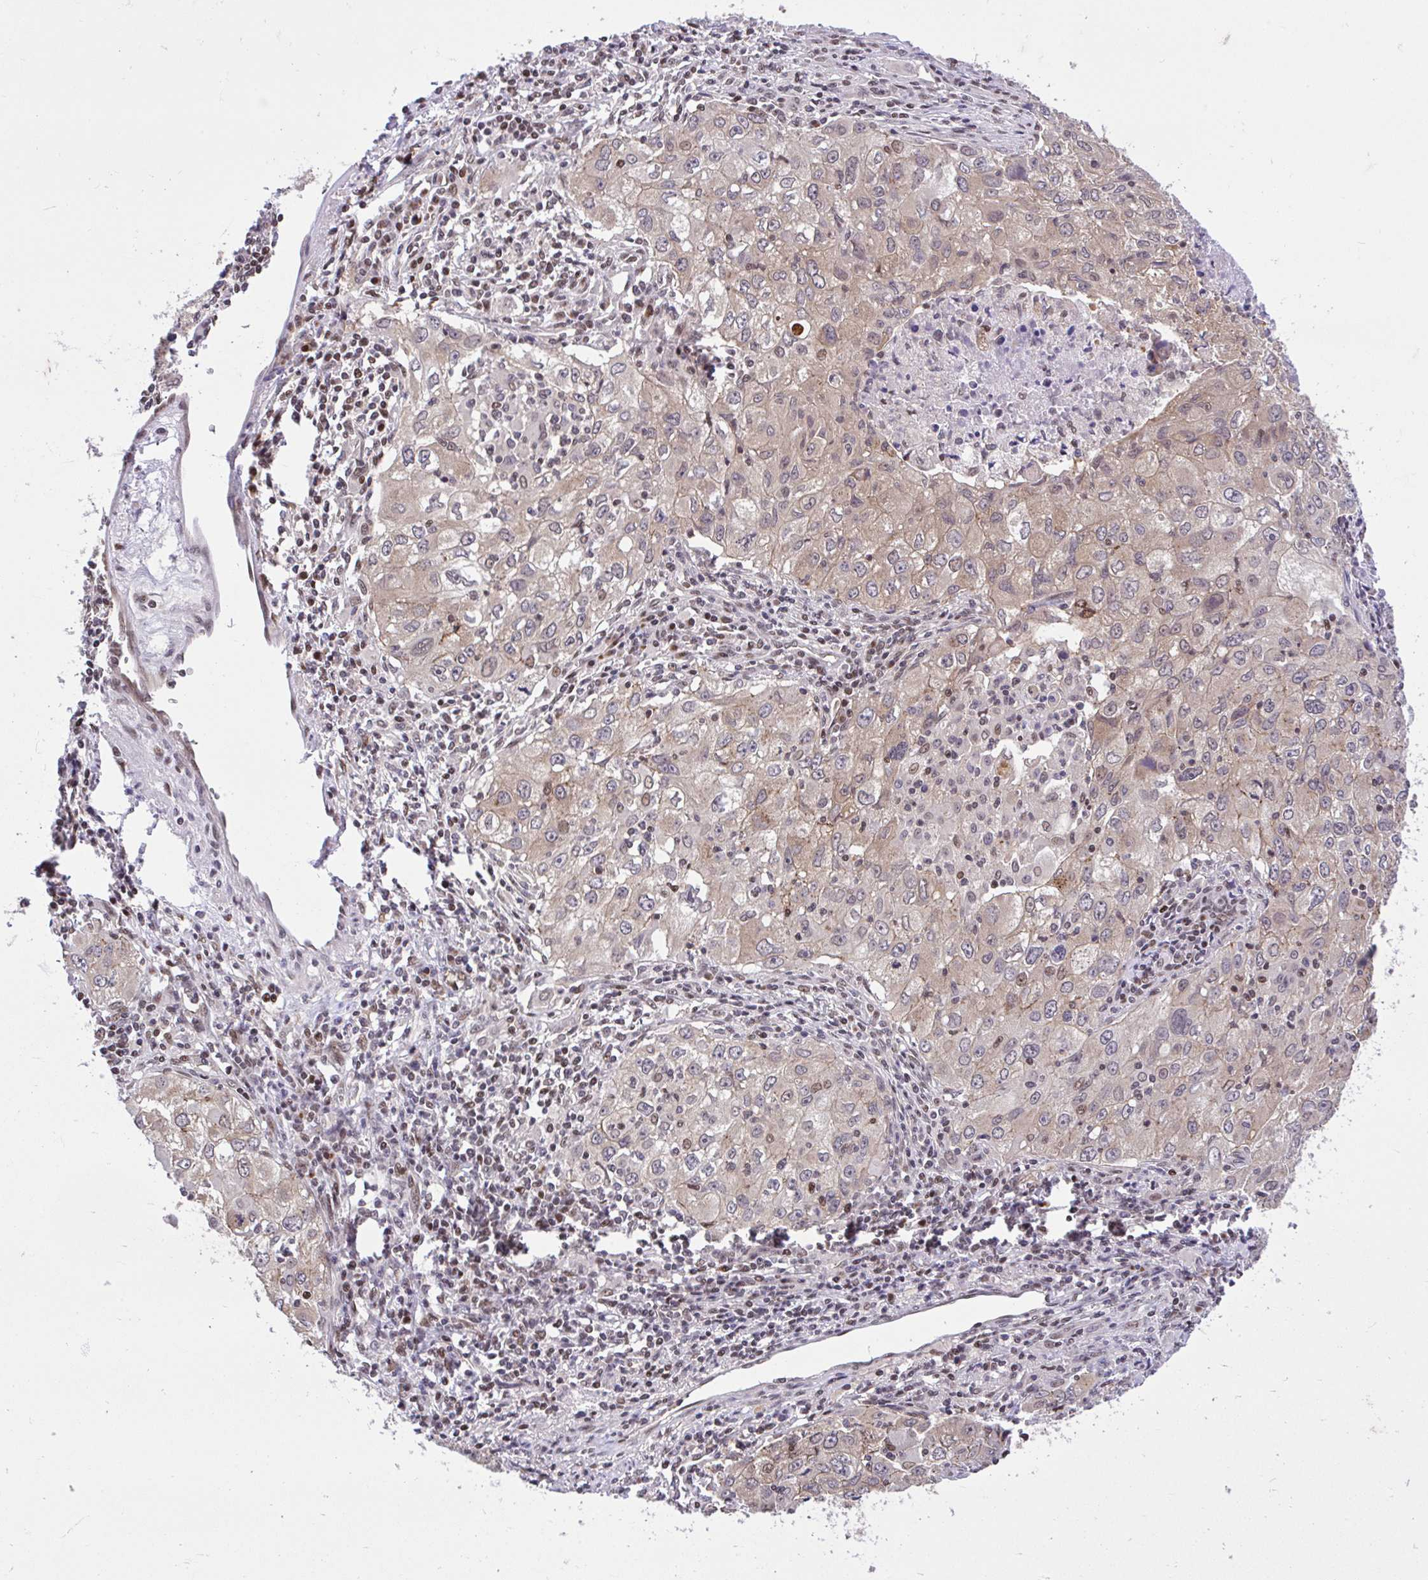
{"staining": {"intensity": "weak", "quantity": "25%-75%", "location": "cytoplasmic/membranous,nuclear"}, "tissue": "lung cancer", "cell_type": "Tumor cells", "image_type": "cancer", "snomed": [{"axis": "morphology", "description": "Adenocarcinoma, NOS"}, {"axis": "morphology", "description": "Adenocarcinoma, metastatic, NOS"}, {"axis": "topography", "description": "Lymph node"}, {"axis": "topography", "description": "Lung"}], "caption": "High-power microscopy captured an immunohistochemistry (IHC) micrograph of lung metastatic adenocarcinoma, revealing weak cytoplasmic/membranous and nuclear staining in approximately 25%-75% of tumor cells. The staining was performed using DAB (3,3'-diaminobenzidine) to visualize the protein expression in brown, while the nuclei were stained in blue with hematoxylin (Magnification: 20x).", "gene": "GLIS3", "patient": {"sex": "female", "age": 42}}